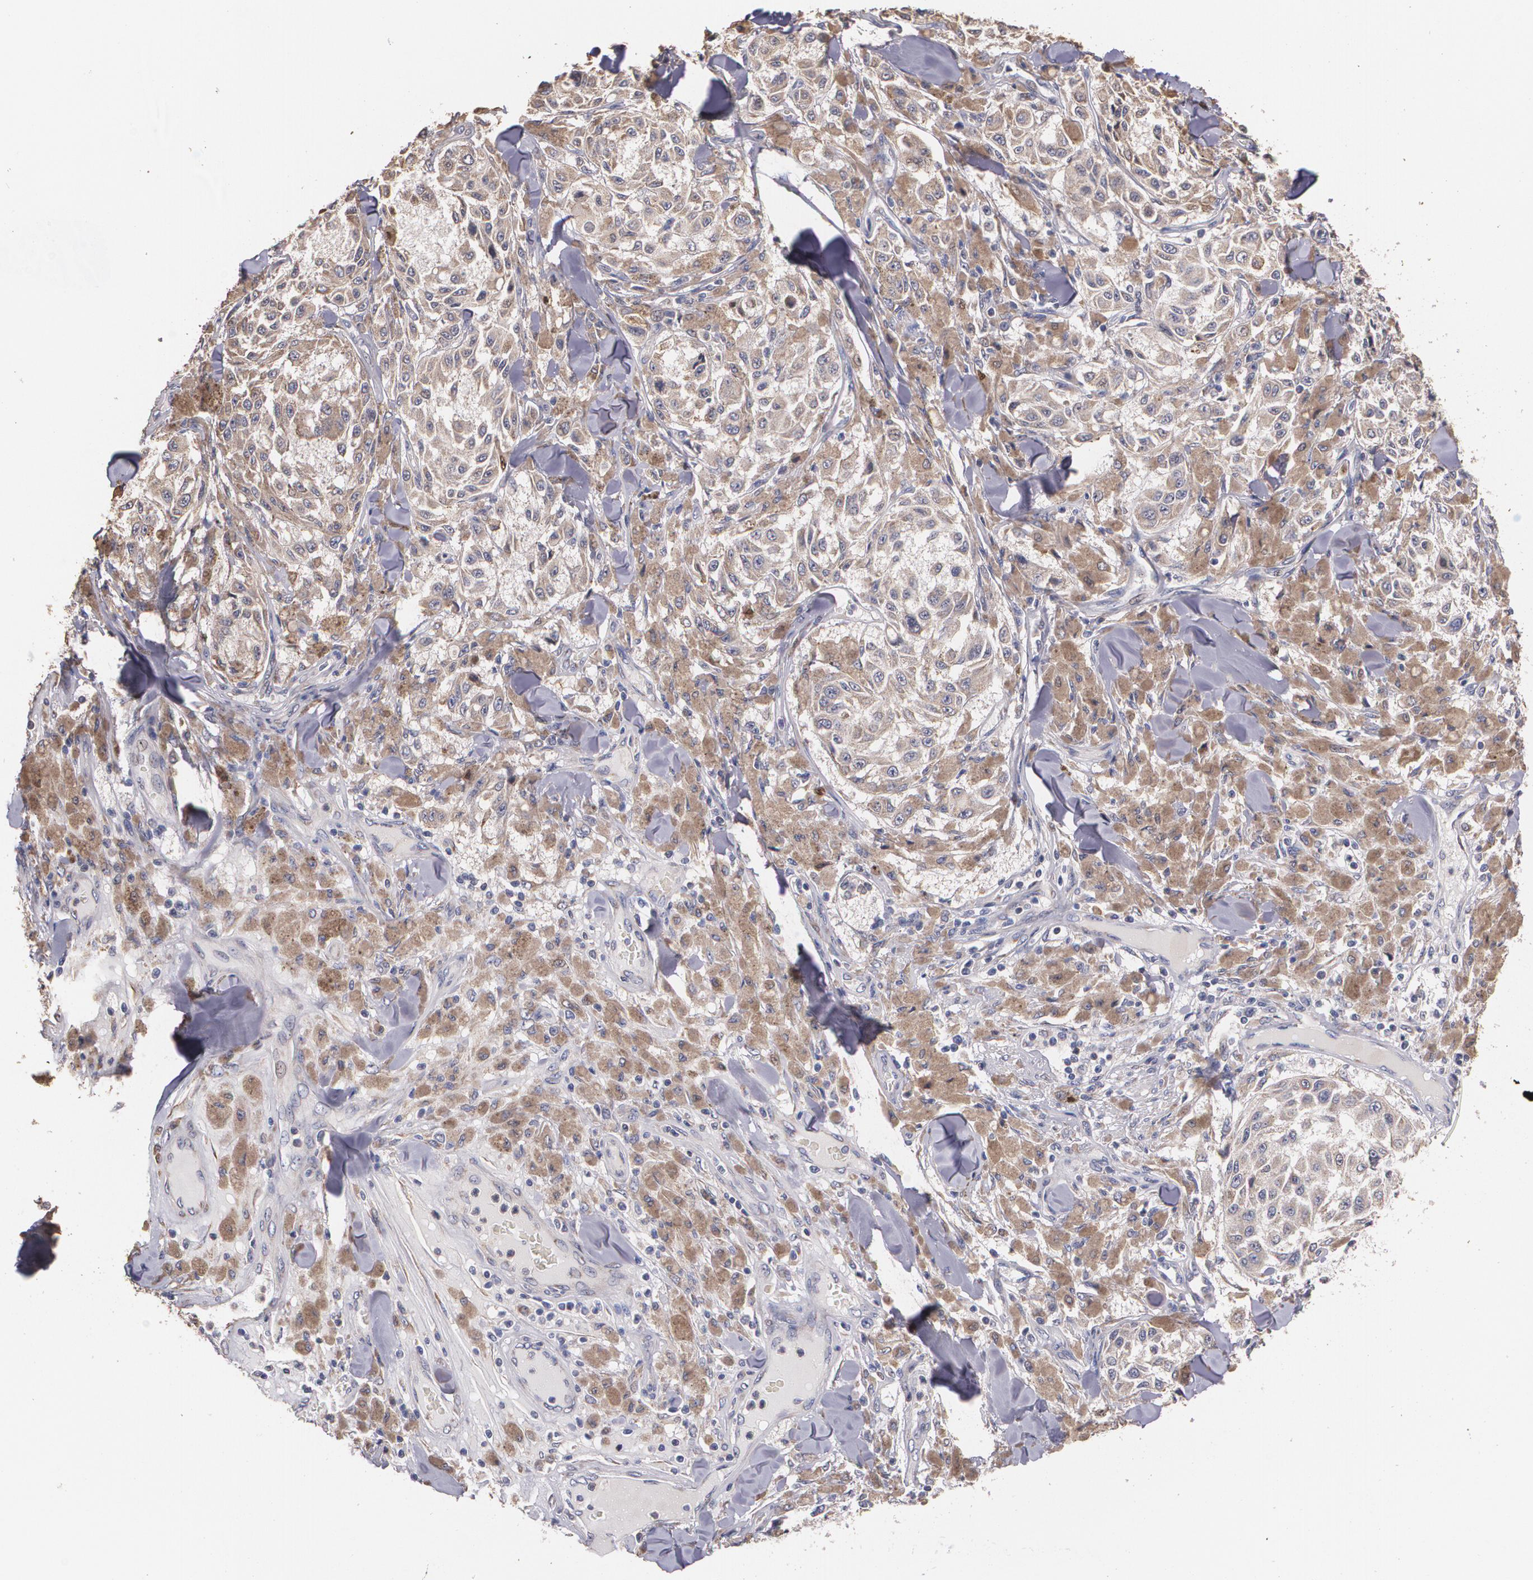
{"staining": {"intensity": "moderate", "quantity": ">75%", "location": "cytoplasmic/membranous"}, "tissue": "melanoma", "cell_type": "Tumor cells", "image_type": "cancer", "snomed": [{"axis": "morphology", "description": "Malignant melanoma, NOS"}, {"axis": "topography", "description": "Skin"}], "caption": "This photomicrograph exhibits immunohistochemistry (IHC) staining of human melanoma, with medium moderate cytoplasmic/membranous positivity in about >75% of tumor cells.", "gene": "ATF3", "patient": {"sex": "female", "age": 64}}